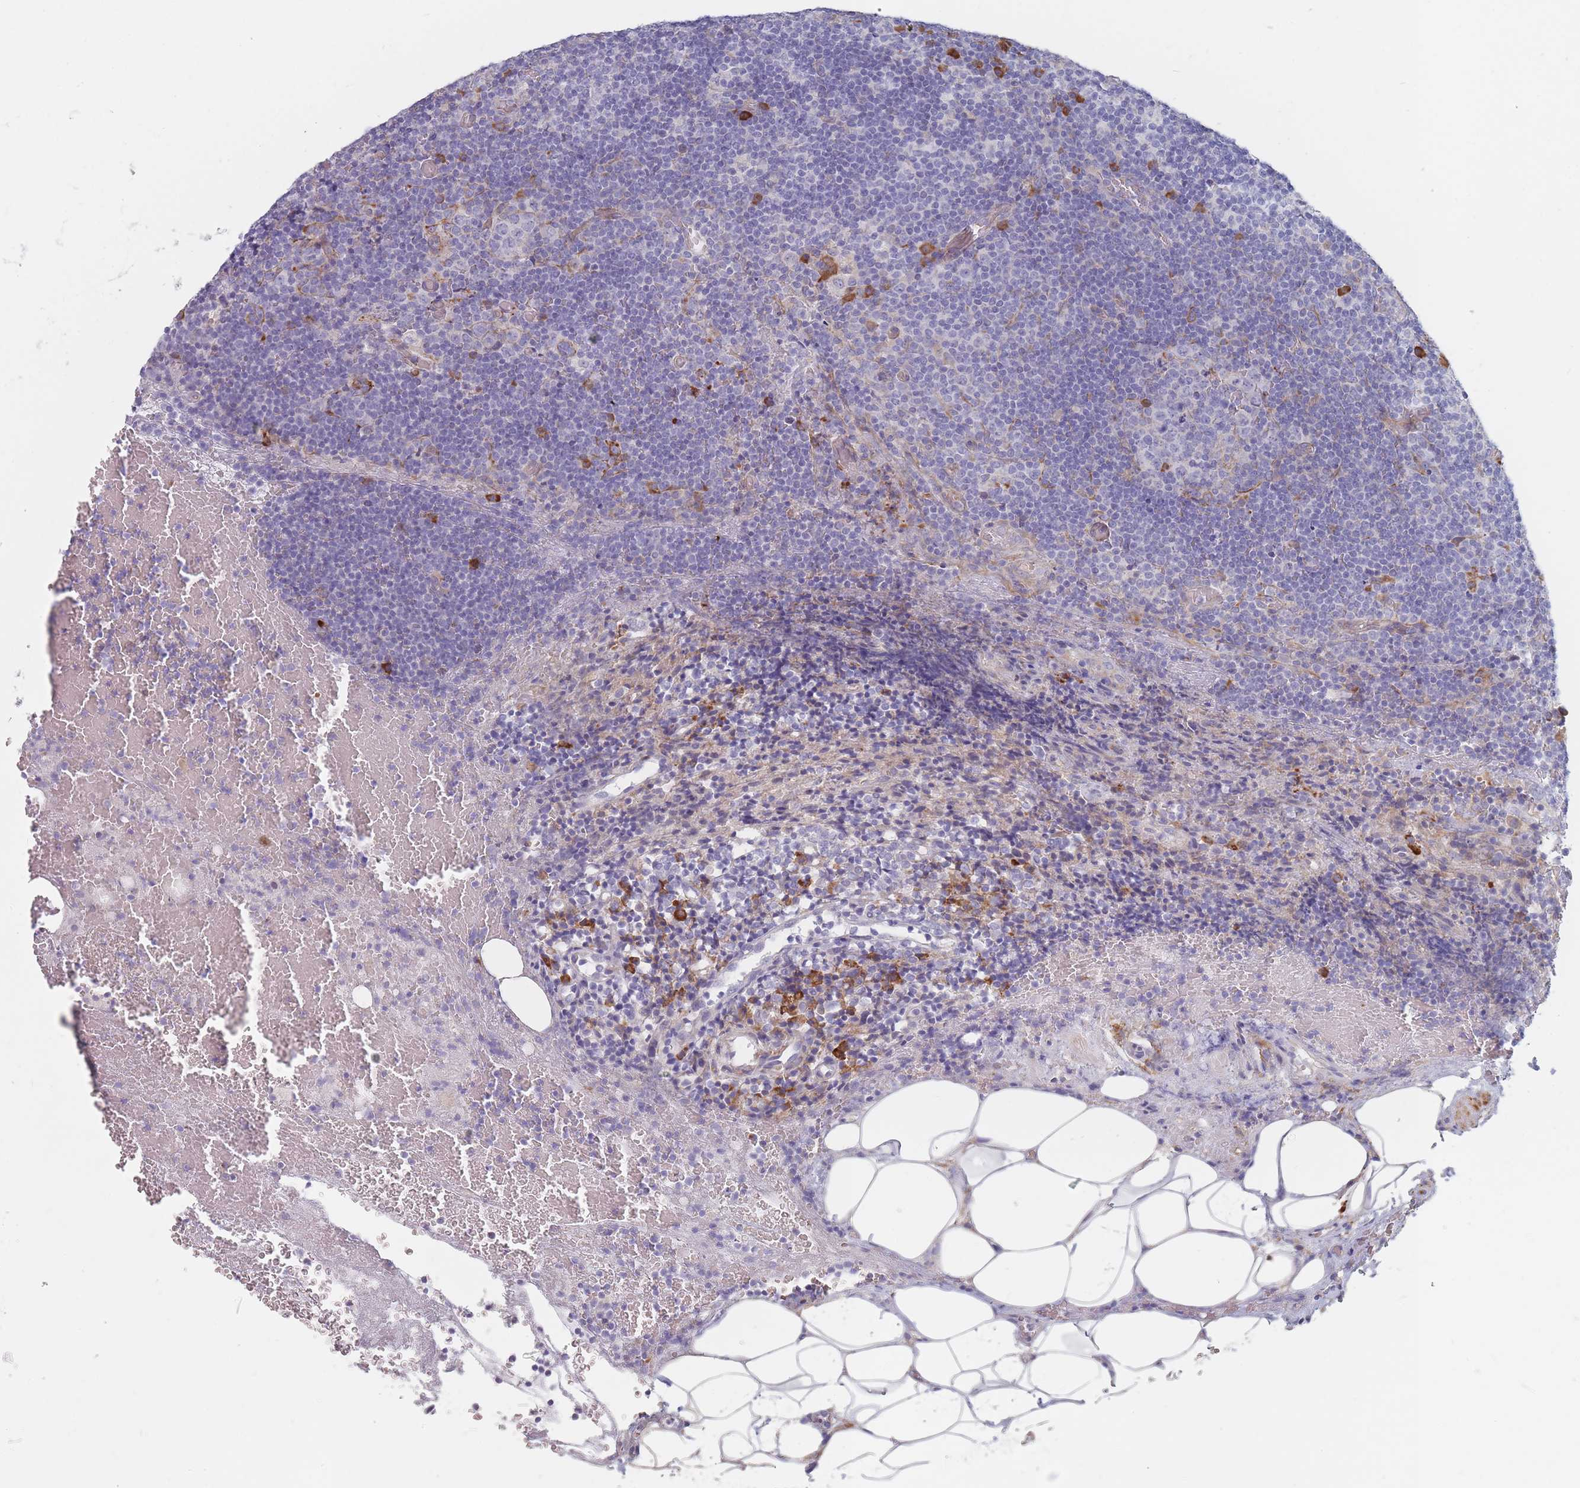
{"staining": {"intensity": "moderate", "quantity": "<25%", "location": "cytoplasmic/membranous"}, "tissue": "lymph node", "cell_type": "Germinal center cells", "image_type": "normal", "snomed": [{"axis": "morphology", "description": "Normal tissue, NOS"}, {"axis": "topography", "description": "Lymph node"}], "caption": "Germinal center cells demonstrate low levels of moderate cytoplasmic/membranous staining in approximately <25% of cells in benign lymph node.", "gene": "ERBIN", "patient": {"sex": "male", "age": 58}}